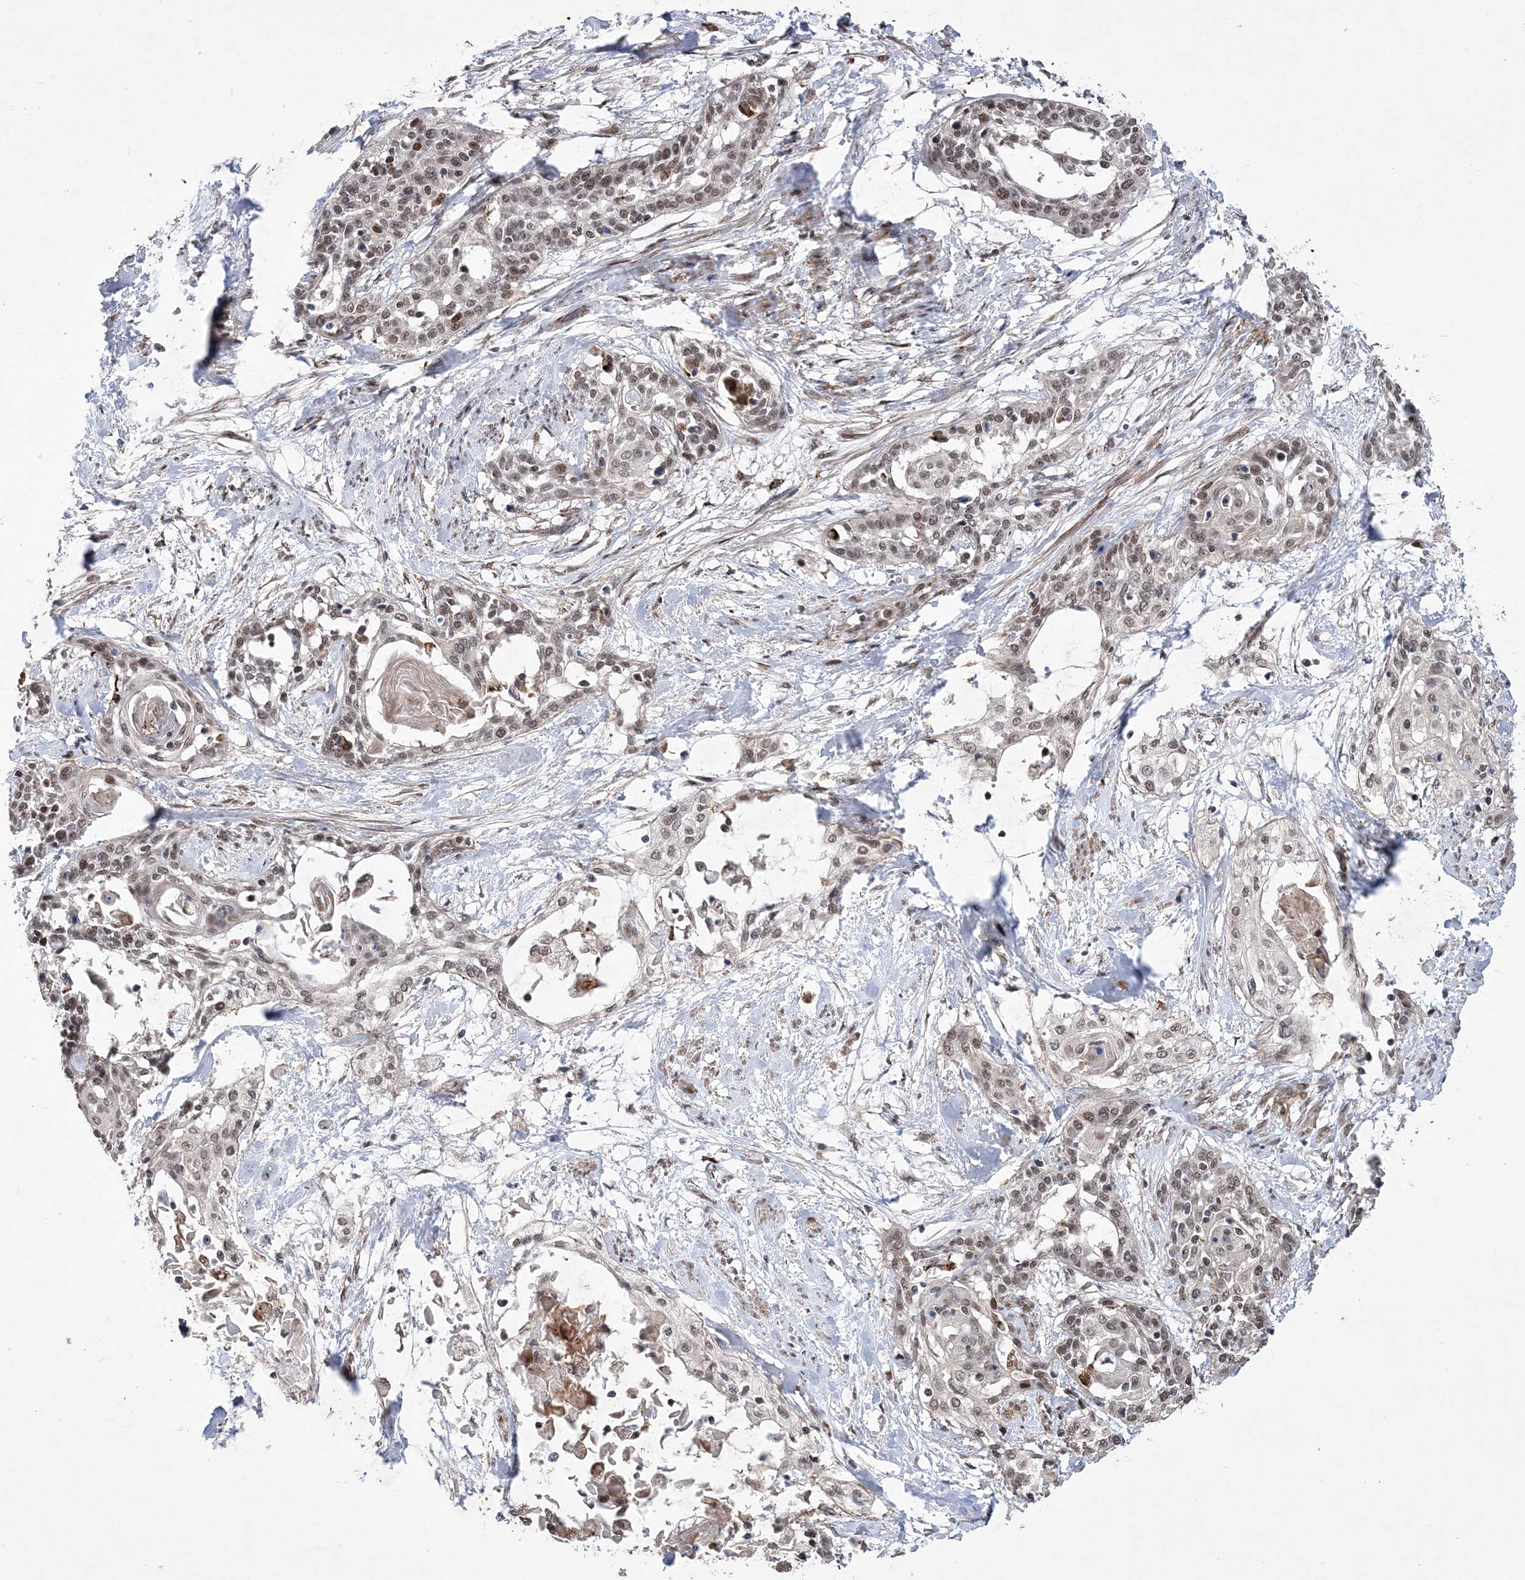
{"staining": {"intensity": "moderate", "quantity": ">75%", "location": "nuclear"}, "tissue": "cervical cancer", "cell_type": "Tumor cells", "image_type": "cancer", "snomed": [{"axis": "morphology", "description": "Squamous cell carcinoma, NOS"}, {"axis": "topography", "description": "Cervix"}], "caption": "Immunohistochemical staining of cervical squamous cell carcinoma shows medium levels of moderate nuclear protein expression in about >75% of tumor cells.", "gene": "BOD1L1", "patient": {"sex": "female", "age": 57}}